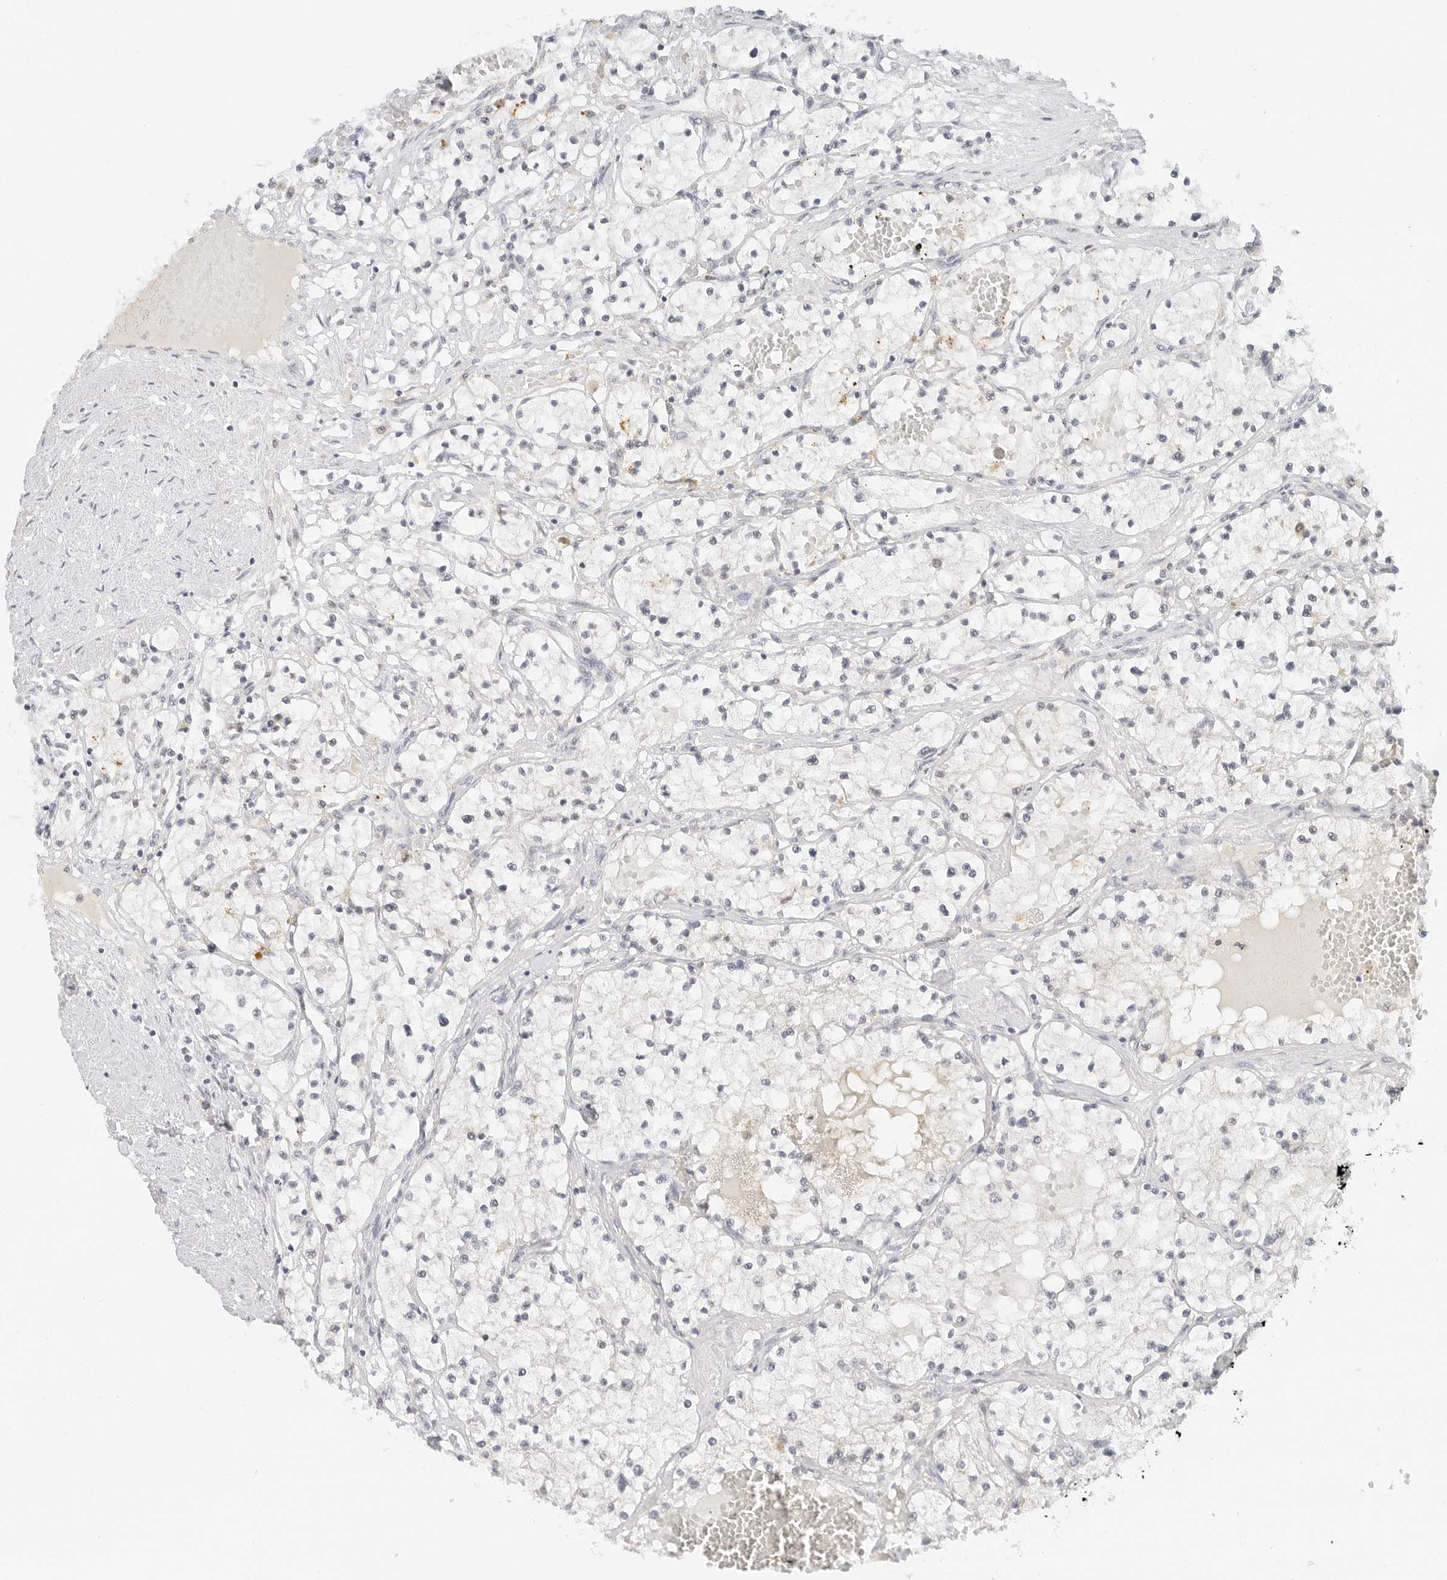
{"staining": {"intensity": "negative", "quantity": "none", "location": "none"}, "tissue": "renal cancer", "cell_type": "Tumor cells", "image_type": "cancer", "snomed": [{"axis": "morphology", "description": "Normal tissue, NOS"}, {"axis": "morphology", "description": "Adenocarcinoma, NOS"}, {"axis": "topography", "description": "Kidney"}], "caption": "Tumor cells are negative for protein expression in human renal adenocarcinoma.", "gene": "NEO1", "patient": {"sex": "male", "age": 68}}